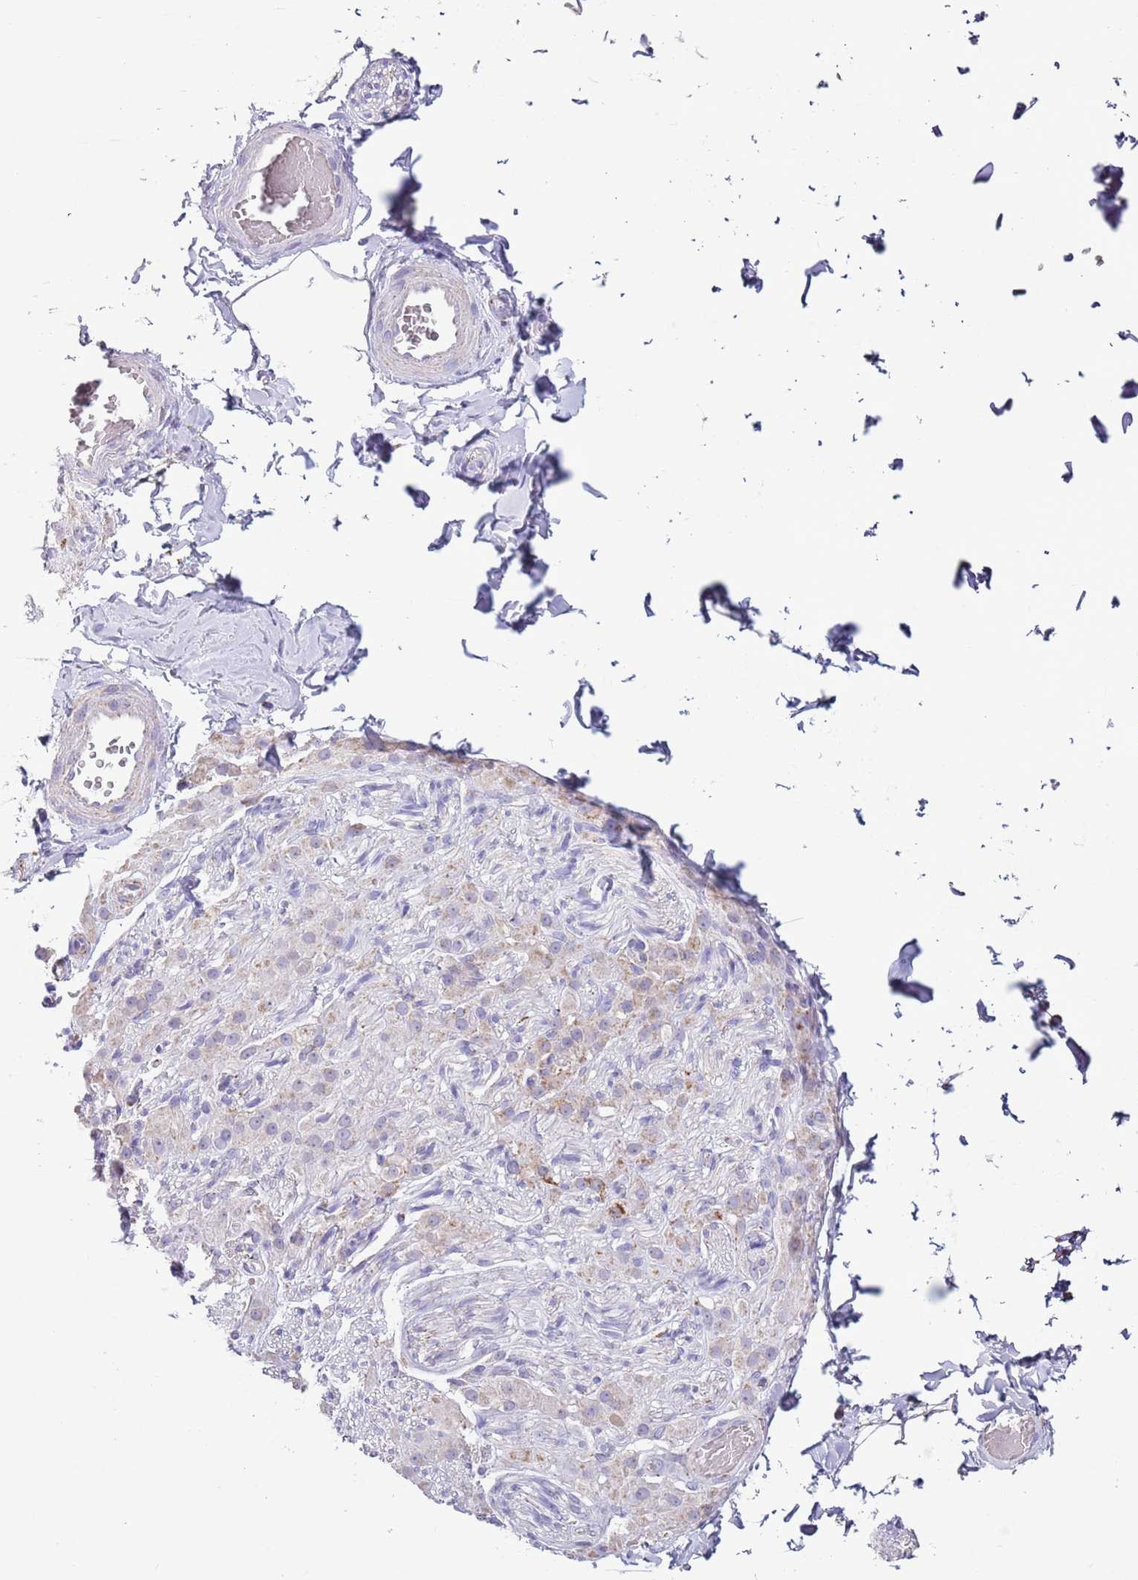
{"staining": {"intensity": "negative", "quantity": "none", "location": "none"}, "tissue": "adipose tissue", "cell_type": "Adipocytes", "image_type": "normal", "snomed": [{"axis": "morphology", "description": "Normal tissue, NOS"}, {"axis": "topography", "description": "Soft tissue"}, {"axis": "topography", "description": "Vascular tissue"}, {"axis": "topography", "description": "Peripheral nerve tissue"}], "caption": "Immunohistochemistry image of normal adipose tissue stained for a protein (brown), which displays no expression in adipocytes.", "gene": "ATP6V1B1", "patient": {"sex": "male", "age": 32}}